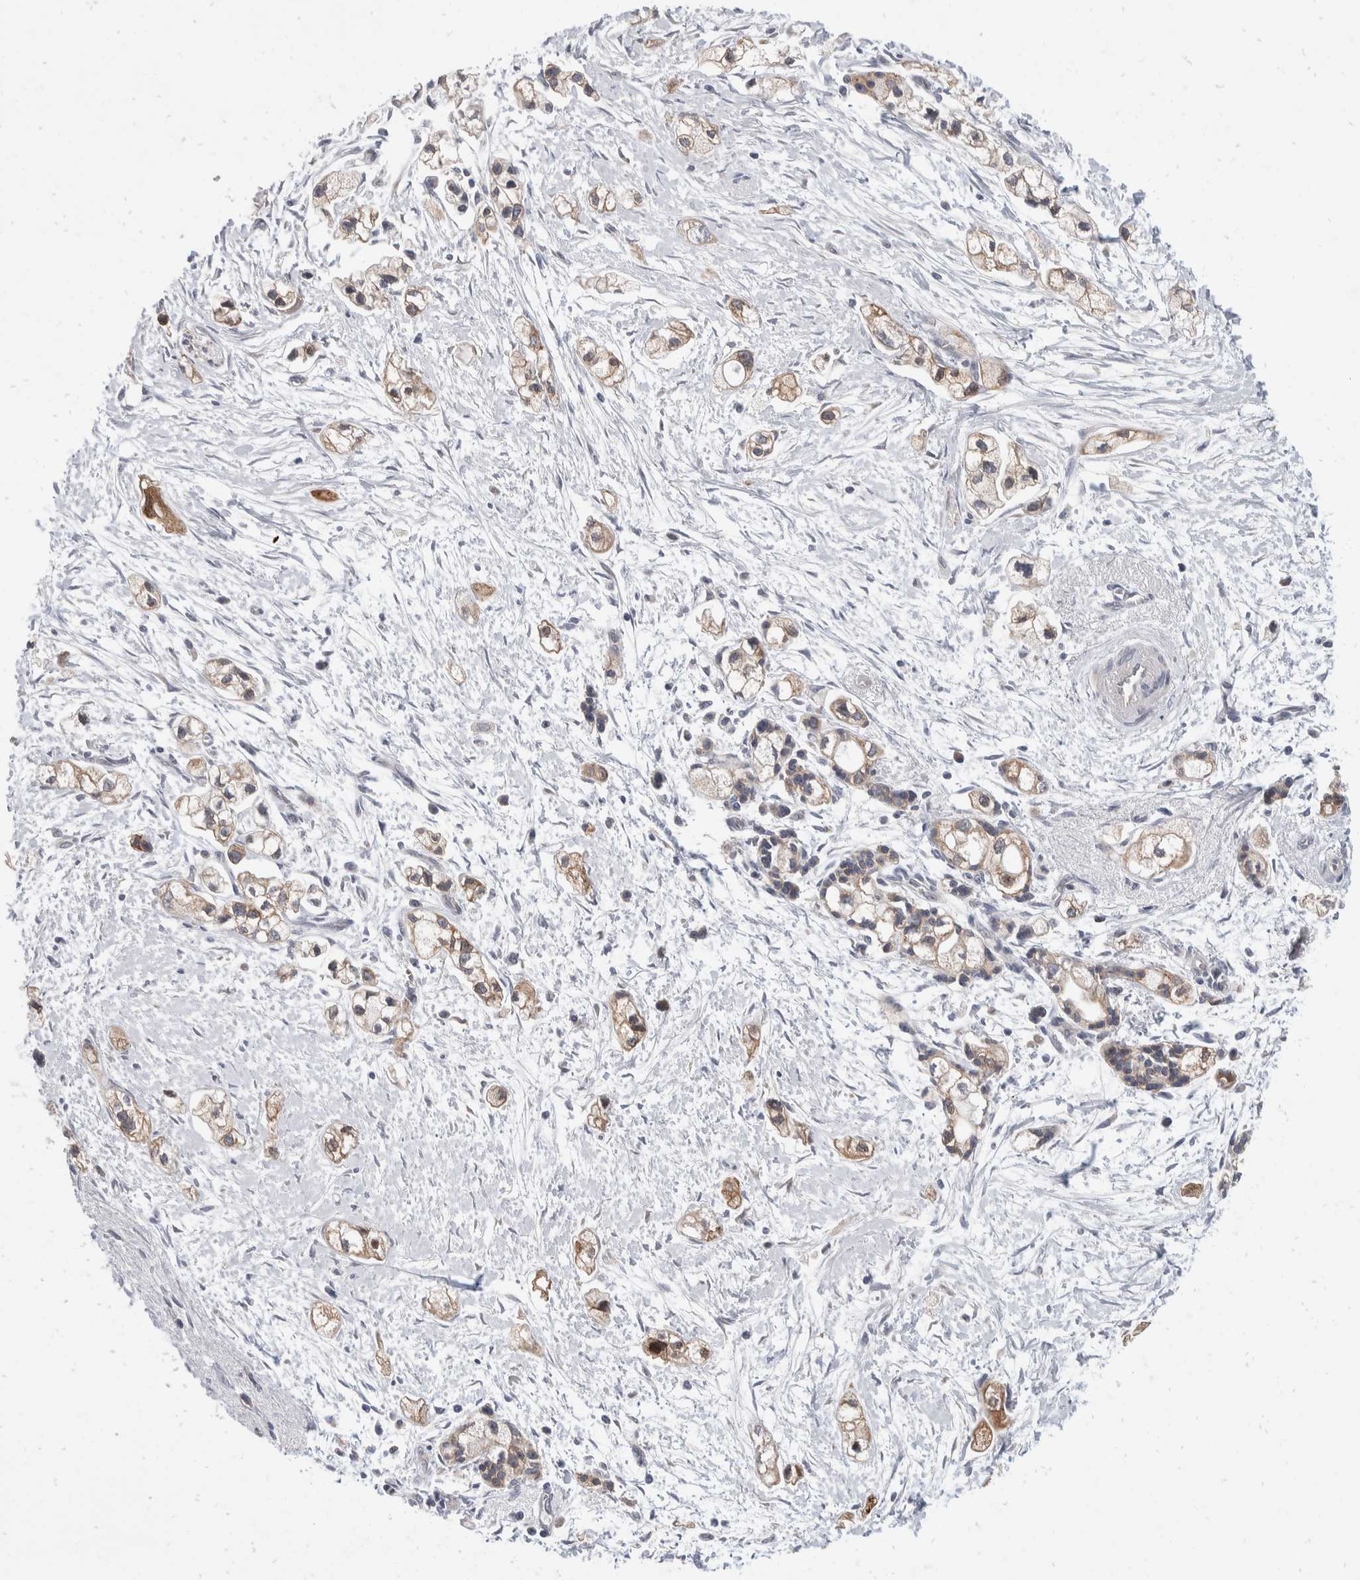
{"staining": {"intensity": "moderate", "quantity": ">75%", "location": "cytoplasmic/membranous"}, "tissue": "pancreatic cancer", "cell_type": "Tumor cells", "image_type": "cancer", "snomed": [{"axis": "morphology", "description": "Adenocarcinoma, NOS"}, {"axis": "topography", "description": "Pancreas"}], "caption": "This is a micrograph of immunohistochemistry staining of pancreatic cancer, which shows moderate positivity in the cytoplasmic/membranous of tumor cells.", "gene": "TMEM245", "patient": {"sex": "male", "age": 74}}